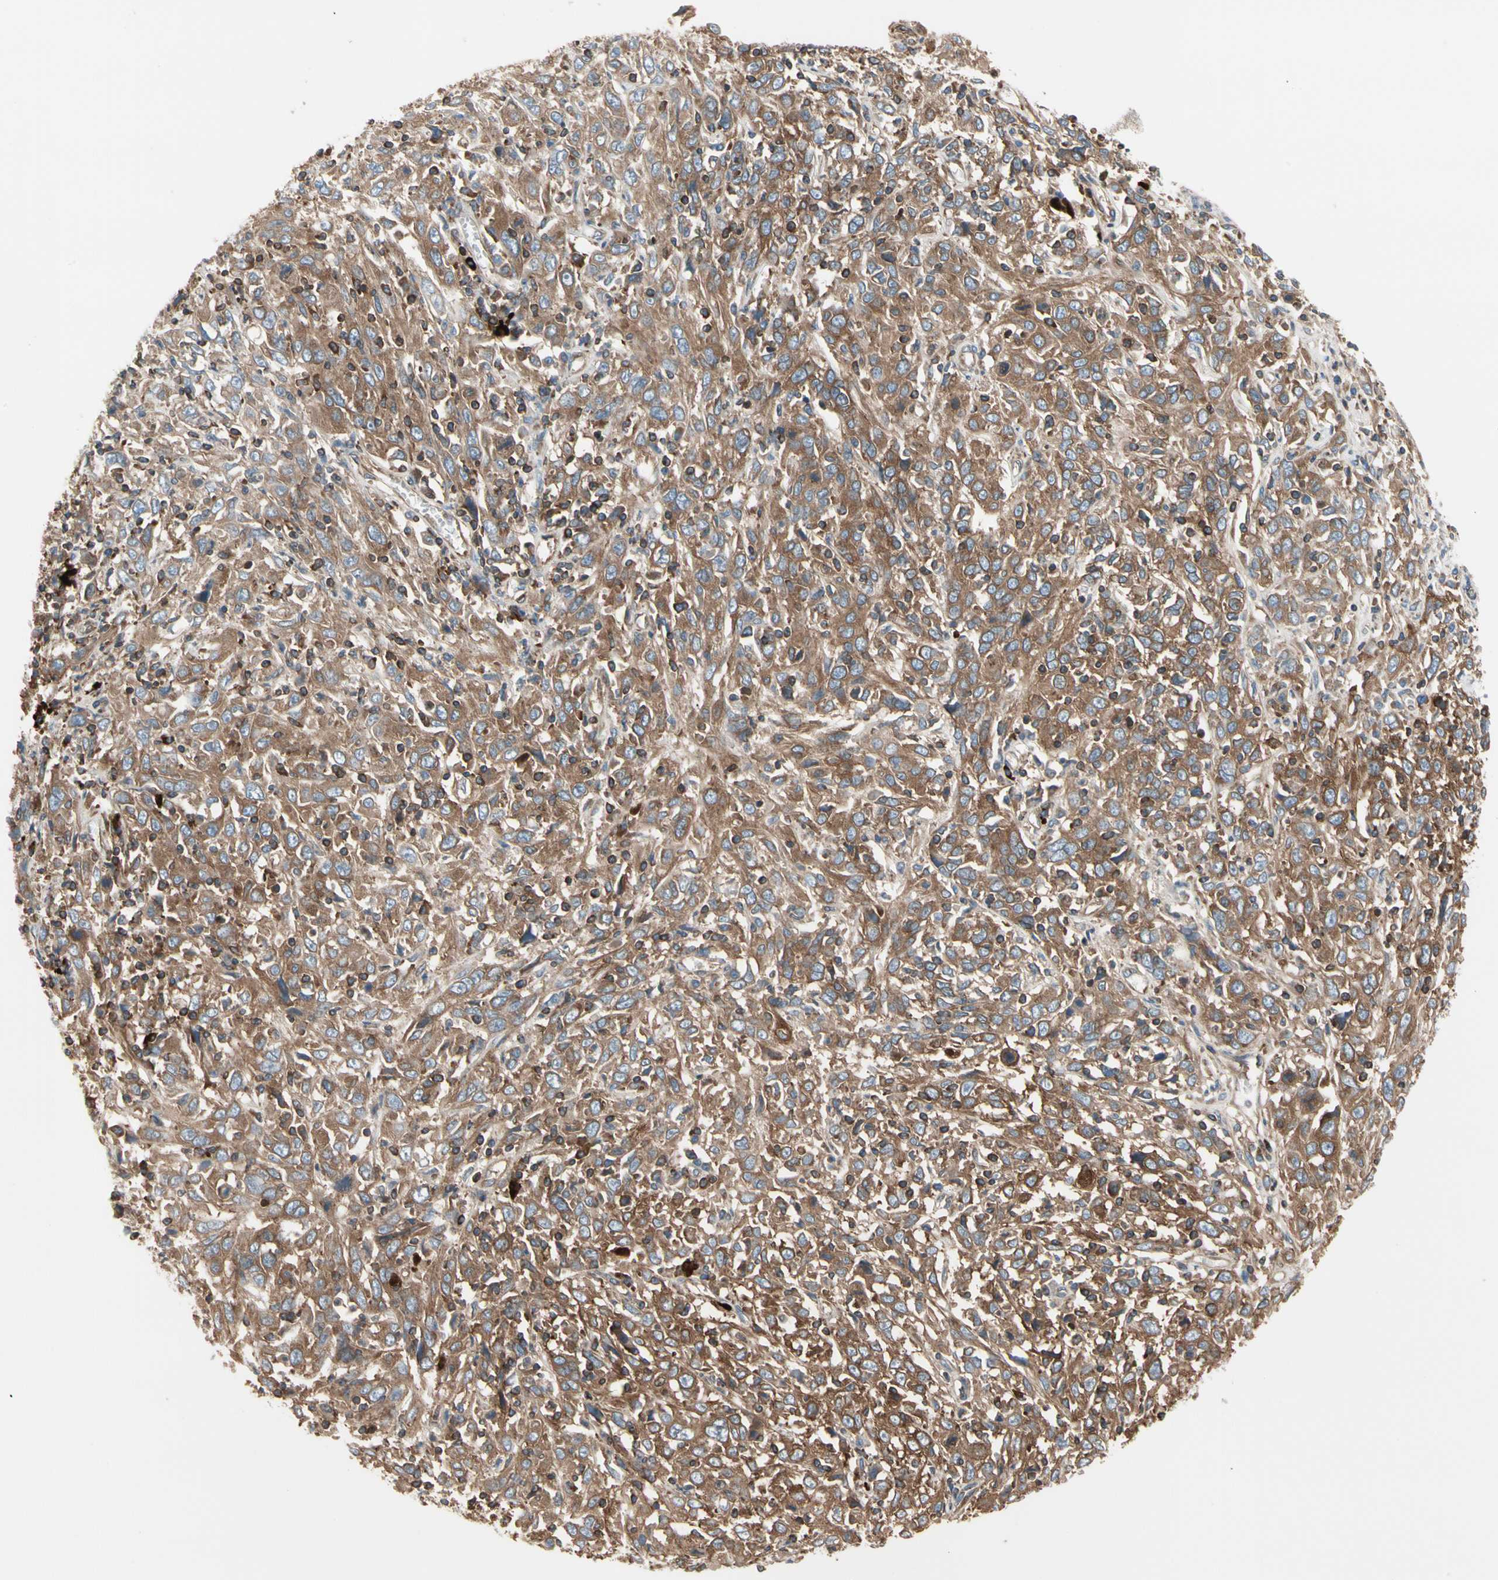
{"staining": {"intensity": "moderate", "quantity": ">75%", "location": "cytoplasmic/membranous"}, "tissue": "cervical cancer", "cell_type": "Tumor cells", "image_type": "cancer", "snomed": [{"axis": "morphology", "description": "Squamous cell carcinoma, NOS"}, {"axis": "topography", "description": "Cervix"}], "caption": "Immunohistochemical staining of cervical squamous cell carcinoma exhibits moderate cytoplasmic/membranous protein positivity in about >75% of tumor cells.", "gene": "ROCK1", "patient": {"sex": "female", "age": 46}}